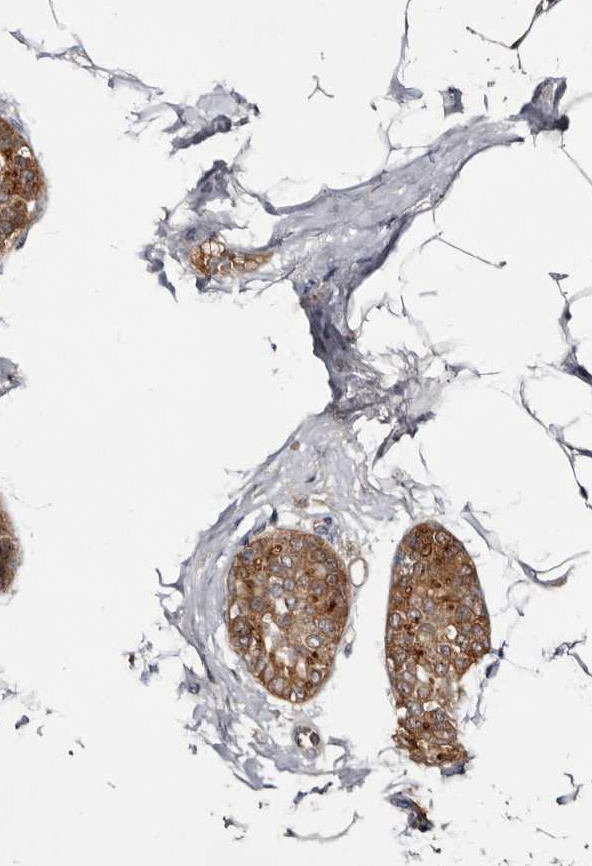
{"staining": {"intensity": "moderate", "quantity": ">75%", "location": "cytoplasmic/membranous"}, "tissue": "breast cancer", "cell_type": "Tumor cells", "image_type": "cancer", "snomed": [{"axis": "morphology", "description": "Lobular carcinoma, in situ"}, {"axis": "morphology", "description": "Lobular carcinoma"}, {"axis": "topography", "description": "Breast"}], "caption": "A medium amount of moderate cytoplasmic/membranous positivity is identified in approximately >75% of tumor cells in lobular carcinoma (breast) tissue. (brown staining indicates protein expression, while blue staining denotes nuclei).", "gene": "TTC39A", "patient": {"sex": "female", "age": 41}}